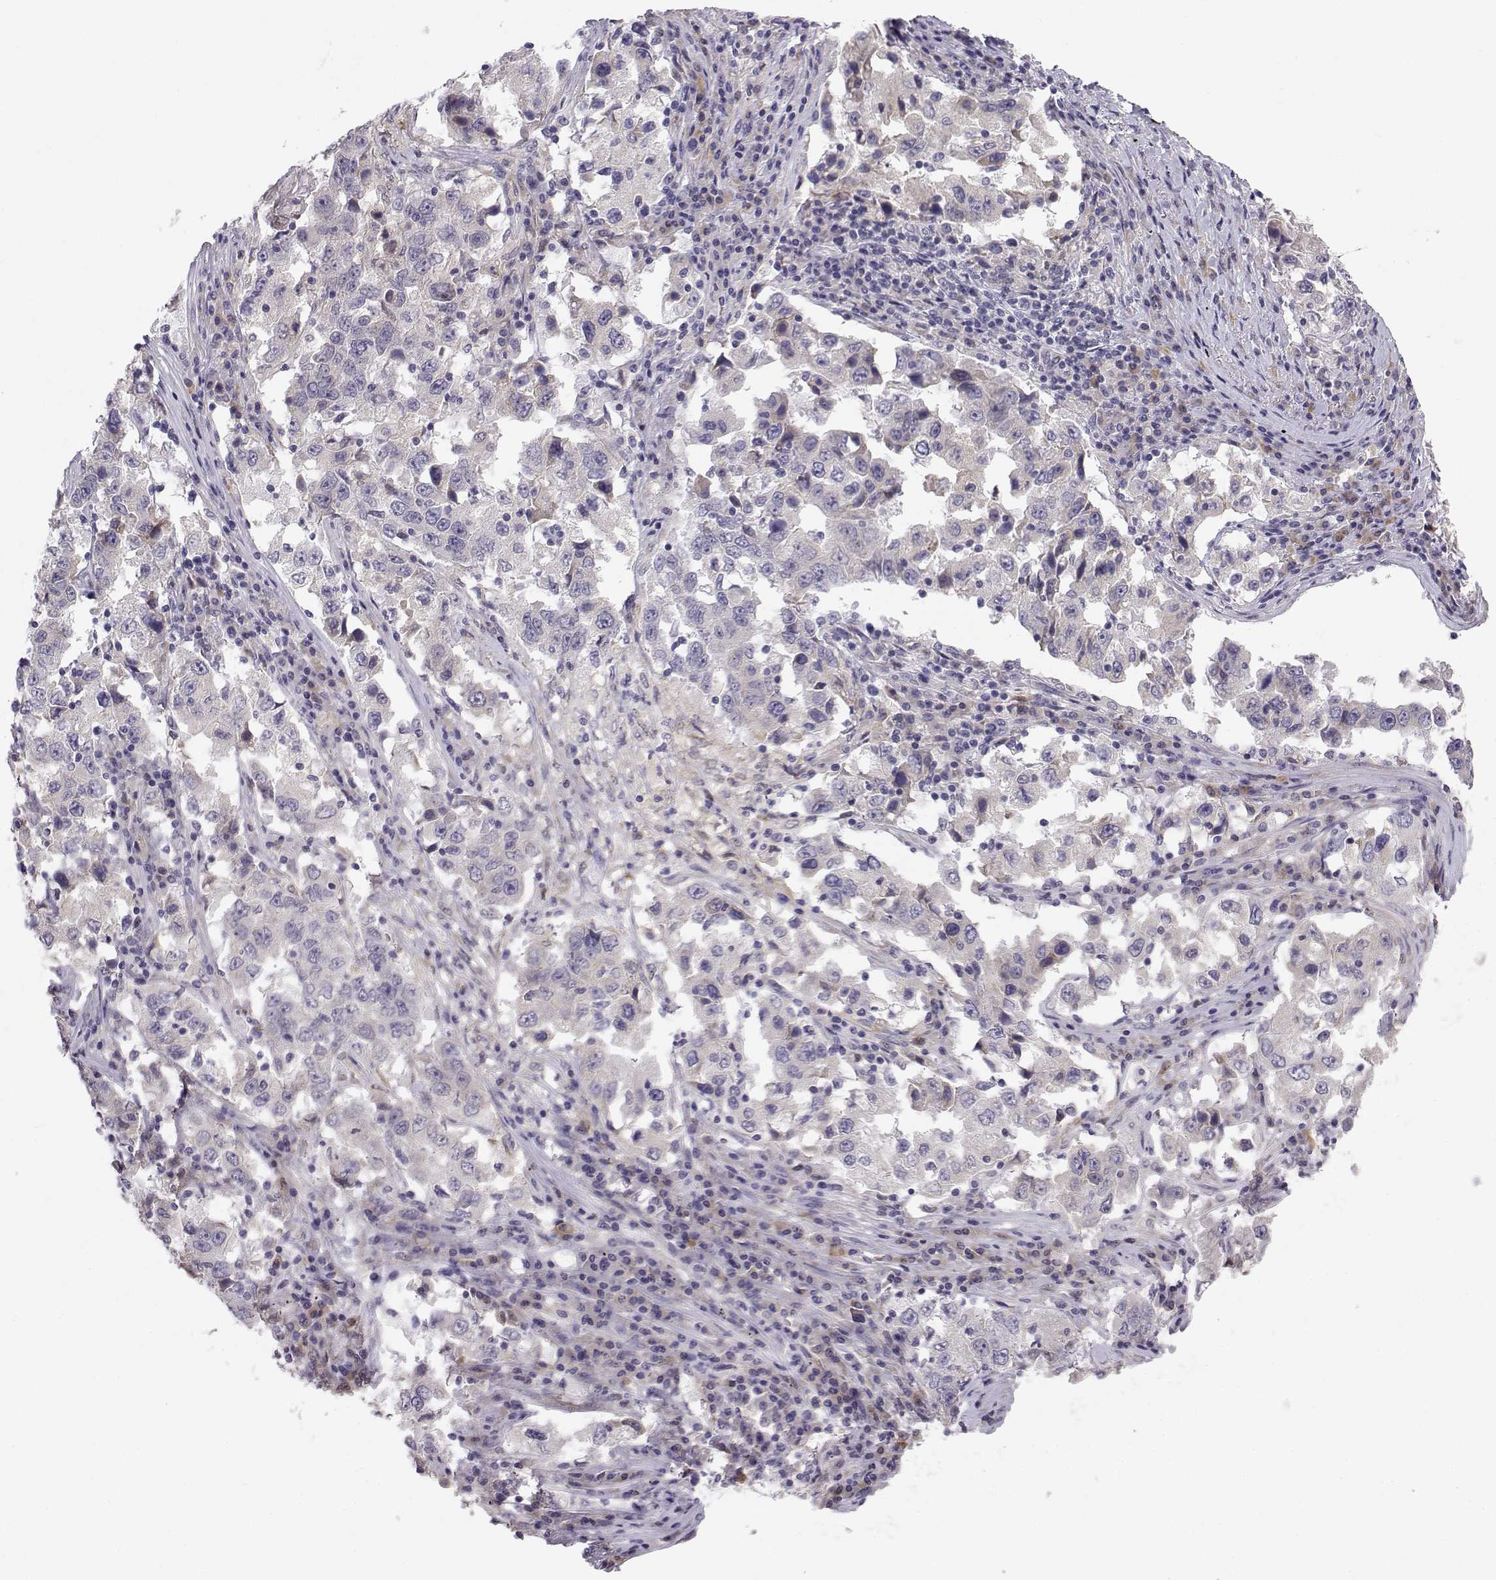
{"staining": {"intensity": "negative", "quantity": "none", "location": "none"}, "tissue": "lung cancer", "cell_type": "Tumor cells", "image_type": "cancer", "snomed": [{"axis": "morphology", "description": "Adenocarcinoma, NOS"}, {"axis": "topography", "description": "Lung"}], "caption": "An immunohistochemistry (IHC) photomicrograph of adenocarcinoma (lung) is shown. There is no staining in tumor cells of adenocarcinoma (lung).", "gene": "ACSL6", "patient": {"sex": "male", "age": 73}}